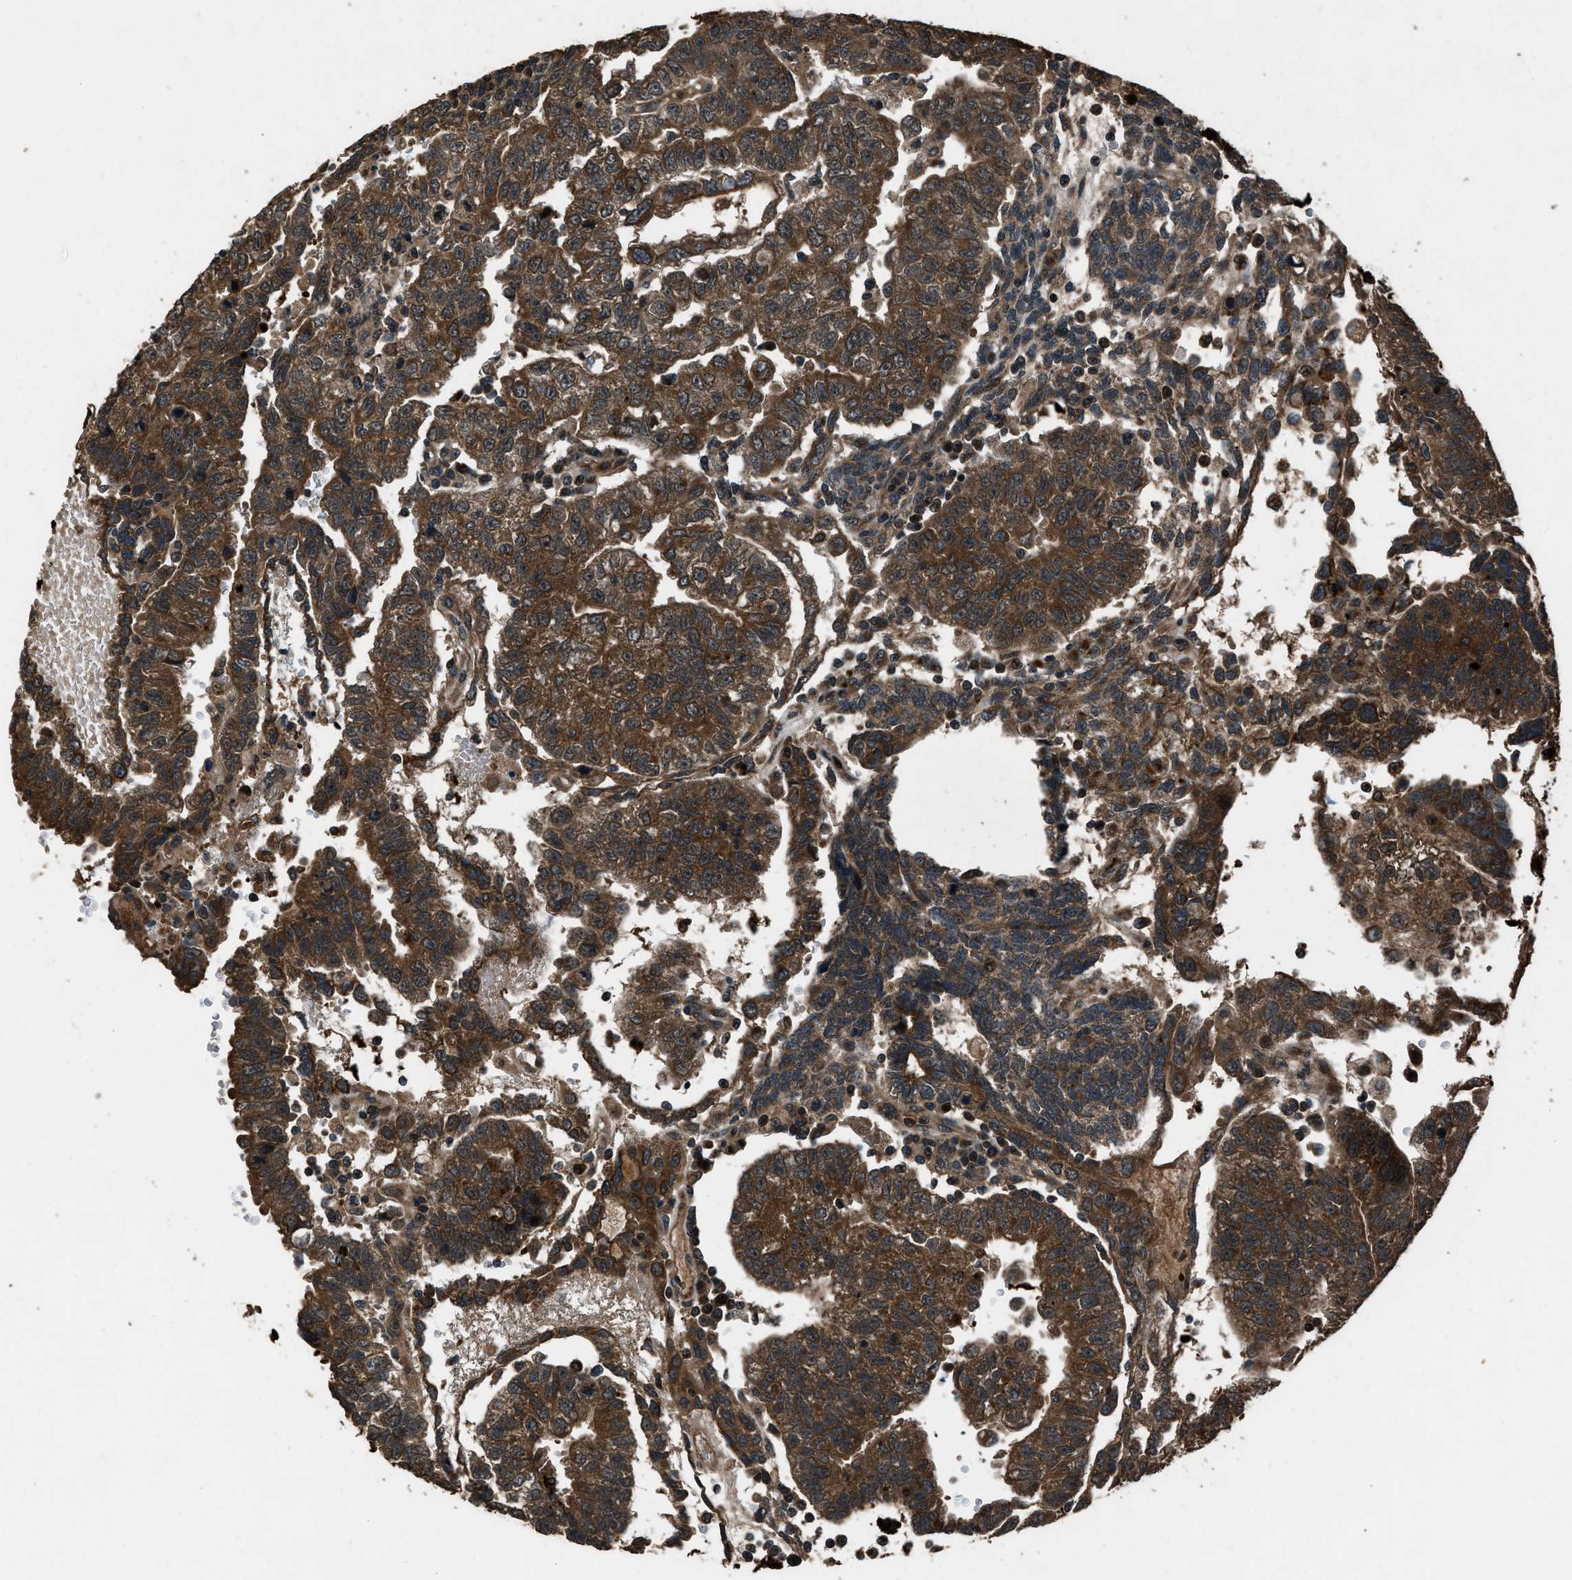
{"staining": {"intensity": "strong", "quantity": ">75%", "location": "cytoplasmic/membranous"}, "tissue": "testis cancer", "cell_type": "Tumor cells", "image_type": "cancer", "snomed": [{"axis": "morphology", "description": "Seminoma, NOS"}, {"axis": "morphology", "description": "Carcinoma, Embryonal, NOS"}, {"axis": "topography", "description": "Testis"}], "caption": "Seminoma (testis) stained with a brown dye reveals strong cytoplasmic/membranous positive positivity in approximately >75% of tumor cells.", "gene": "IRAK4", "patient": {"sex": "male", "age": 52}}